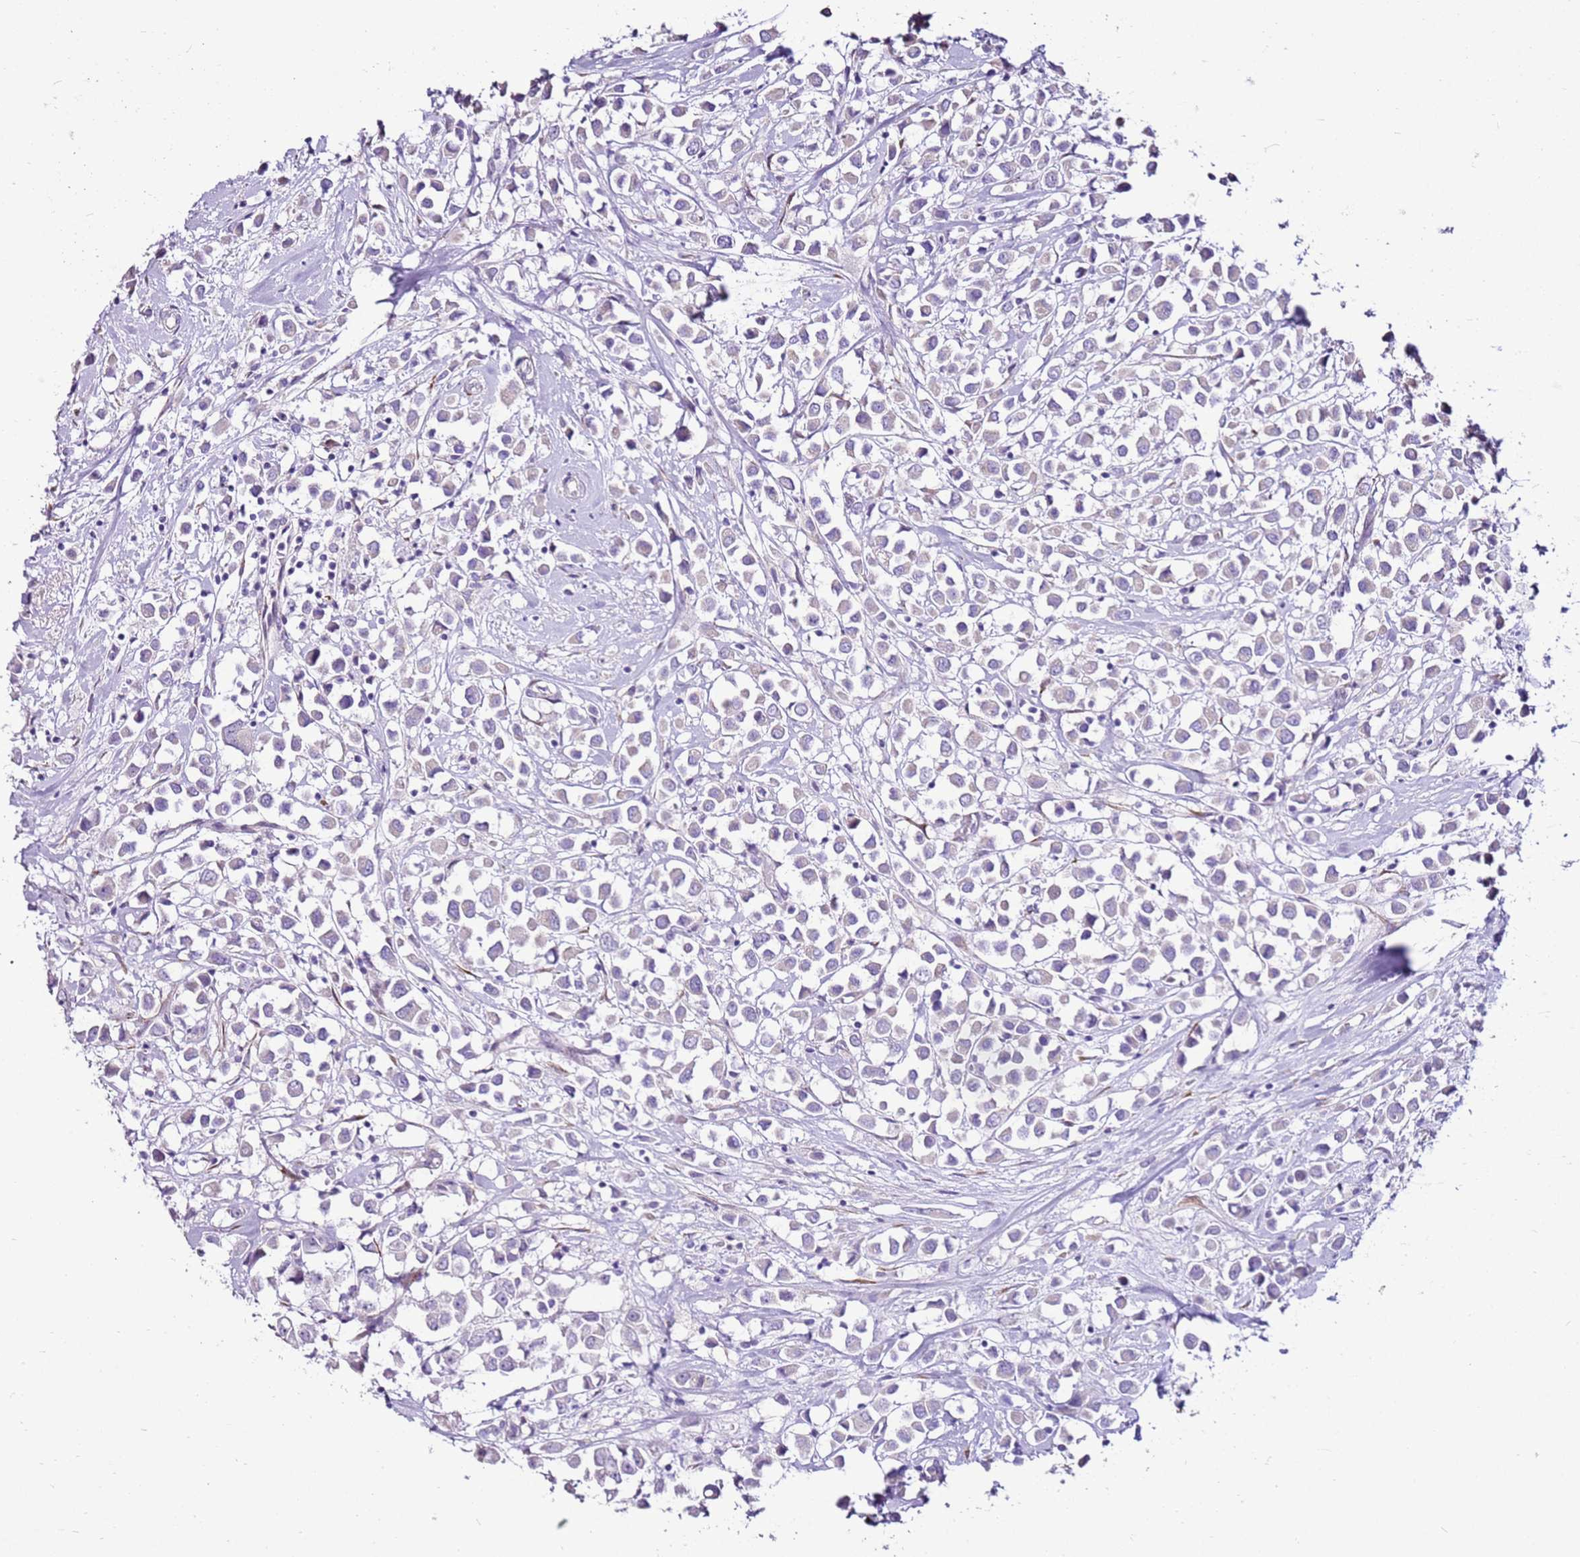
{"staining": {"intensity": "negative", "quantity": "none", "location": "none"}, "tissue": "breast cancer", "cell_type": "Tumor cells", "image_type": "cancer", "snomed": [{"axis": "morphology", "description": "Duct carcinoma"}, {"axis": "topography", "description": "Breast"}], "caption": "Immunohistochemistry photomicrograph of human breast cancer (intraductal carcinoma) stained for a protein (brown), which displays no staining in tumor cells.", "gene": "SLC38A5", "patient": {"sex": "female", "age": 61}}